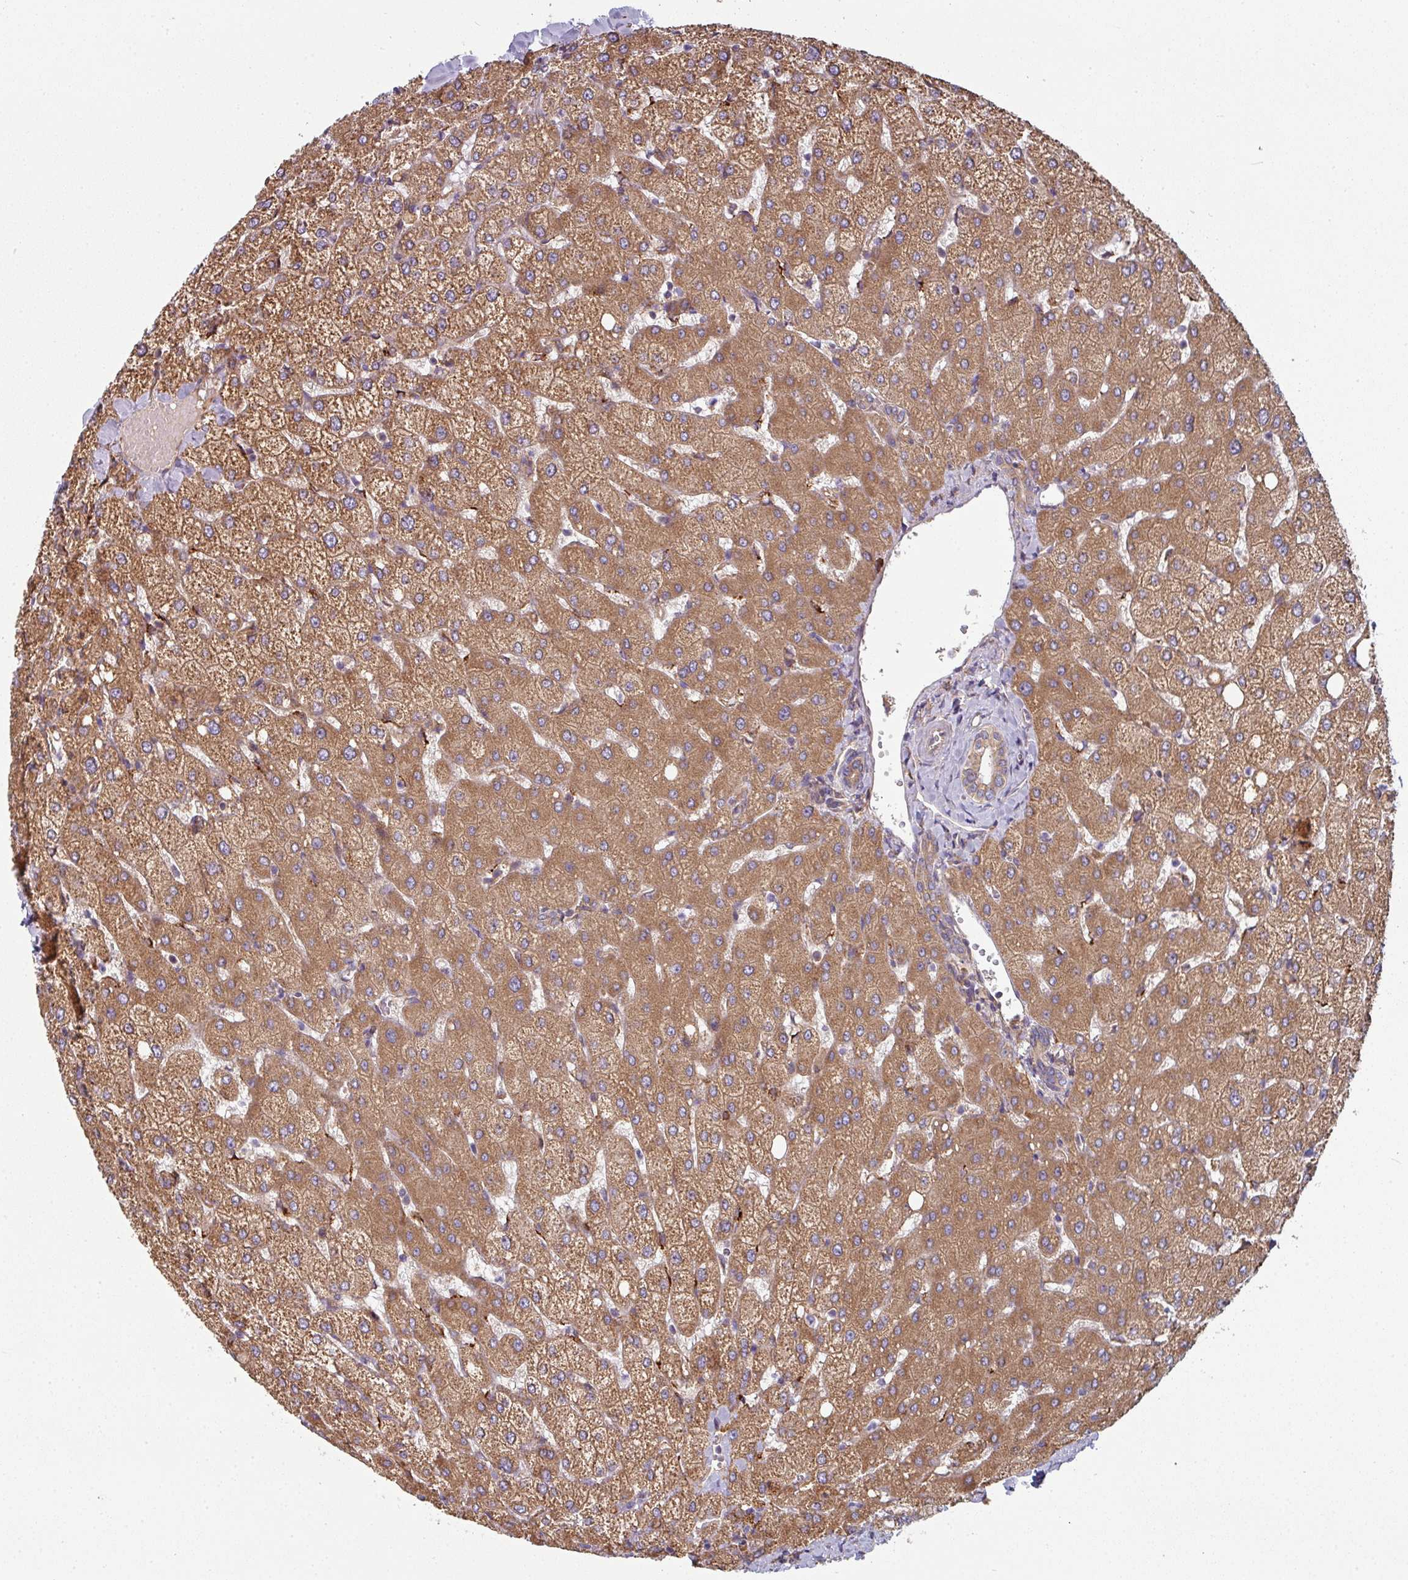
{"staining": {"intensity": "moderate", "quantity": ">75%", "location": "cytoplasmic/membranous"}, "tissue": "liver", "cell_type": "Cholangiocytes", "image_type": "normal", "snomed": [{"axis": "morphology", "description": "Normal tissue, NOS"}, {"axis": "topography", "description": "Liver"}], "caption": "Immunohistochemistry (IHC) photomicrograph of benign liver stained for a protein (brown), which demonstrates medium levels of moderate cytoplasmic/membranous positivity in approximately >75% of cholangiocytes.", "gene": "FAT4", "patient": {"sex": "female", "age": 54}}